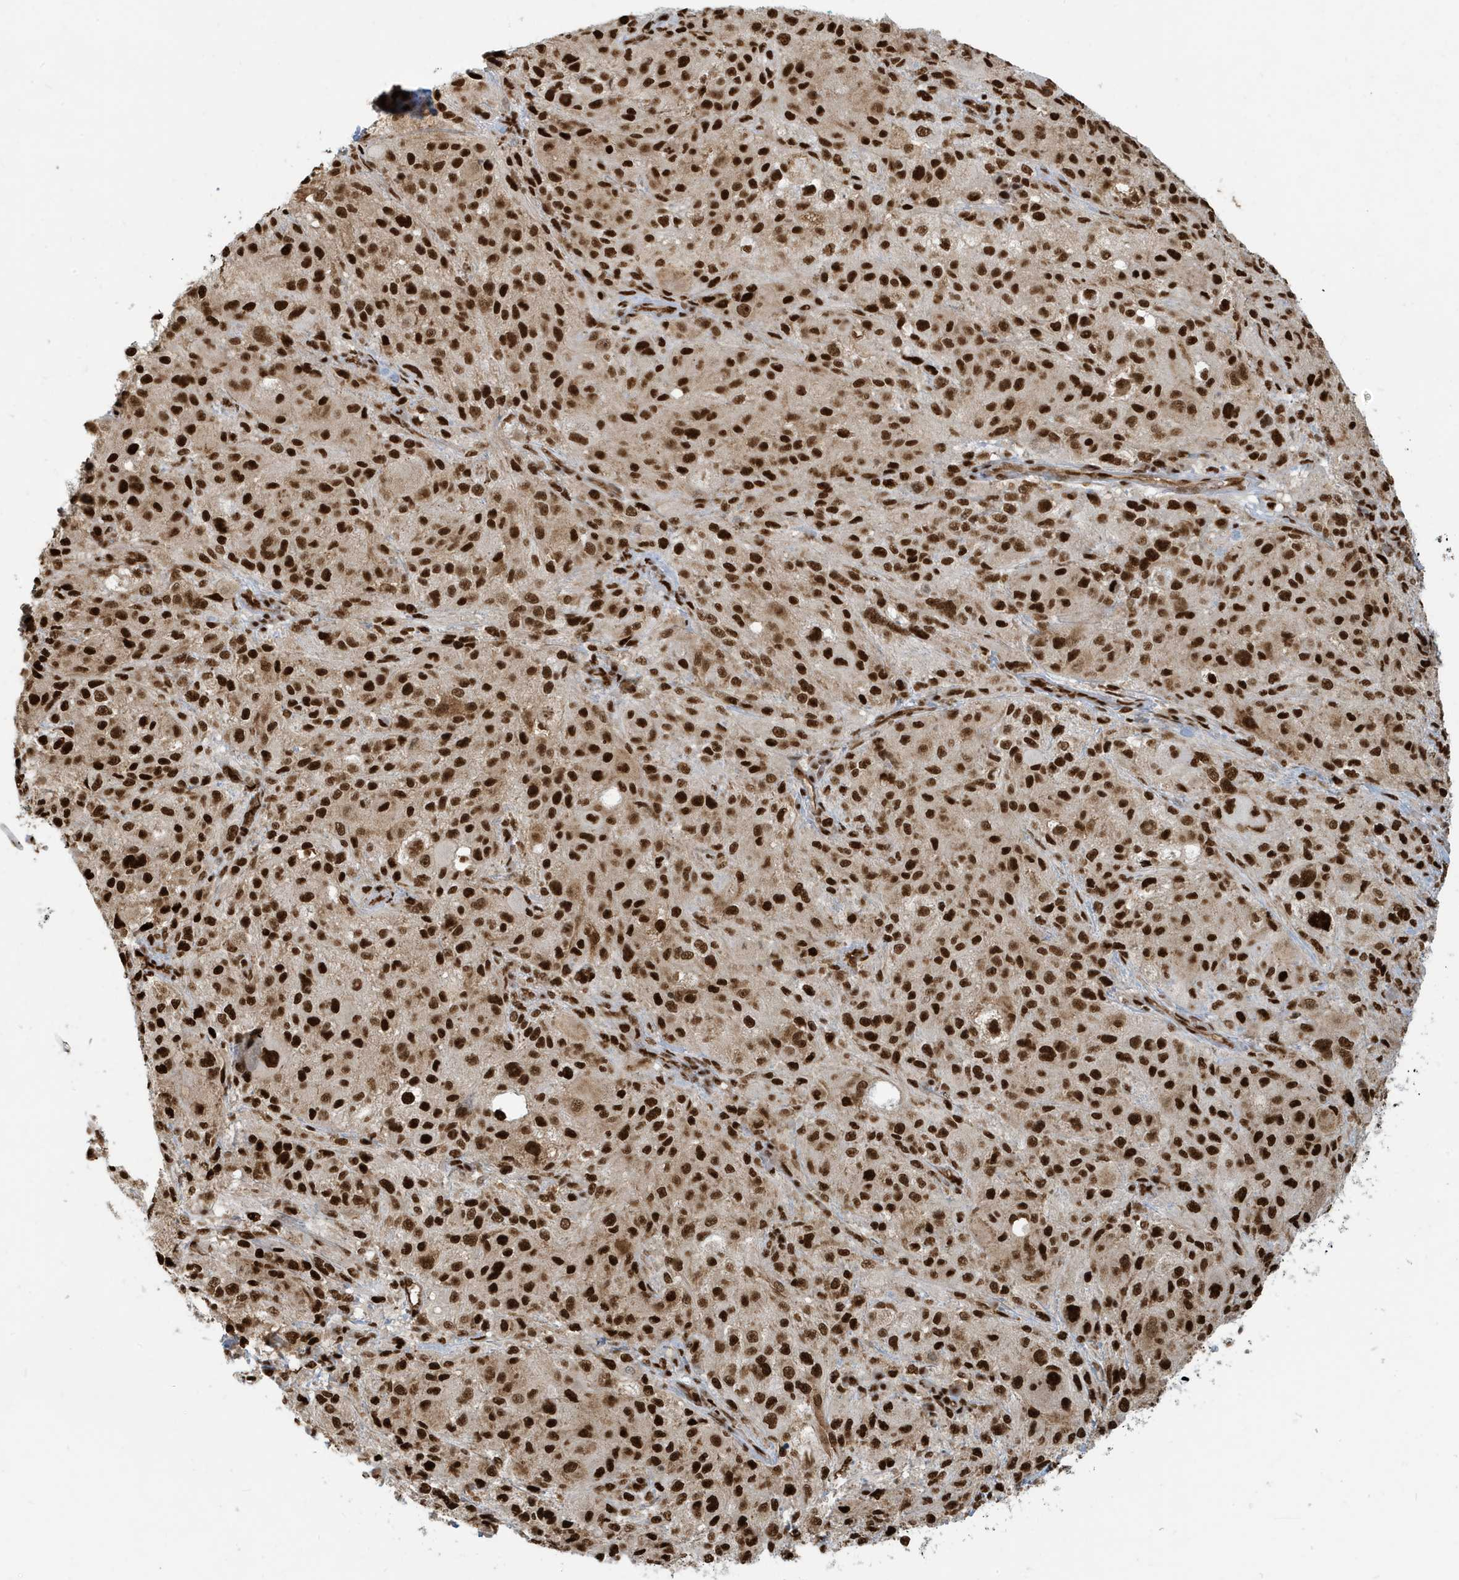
{"staining": {"intensity": "strong", "quantity": ">75%", "location": "nuclear"}, "tissue": "melanoma", "cell_type": "Tumor cells", "image_type": "cancer", "snomed": [{"axis": "morphology", "description": "Necrosis, NOS"}, {"axis": "morphology", "description": "Malignant melanoma, NOS"}, {"axis": "topography", "description": "Skin"}], "caption": "Immunohistochemistry photomicrograph of neoplastic tissue: human malignant melanoma stained using immunohistochemistry (IHC) exhibits high levels of strong protein expression localized specifically in the nuclear of tumor cells, appearing as a nuclear brown color.", "gene": "CKS2", "patient": {"sex": "female", "age": 87}}